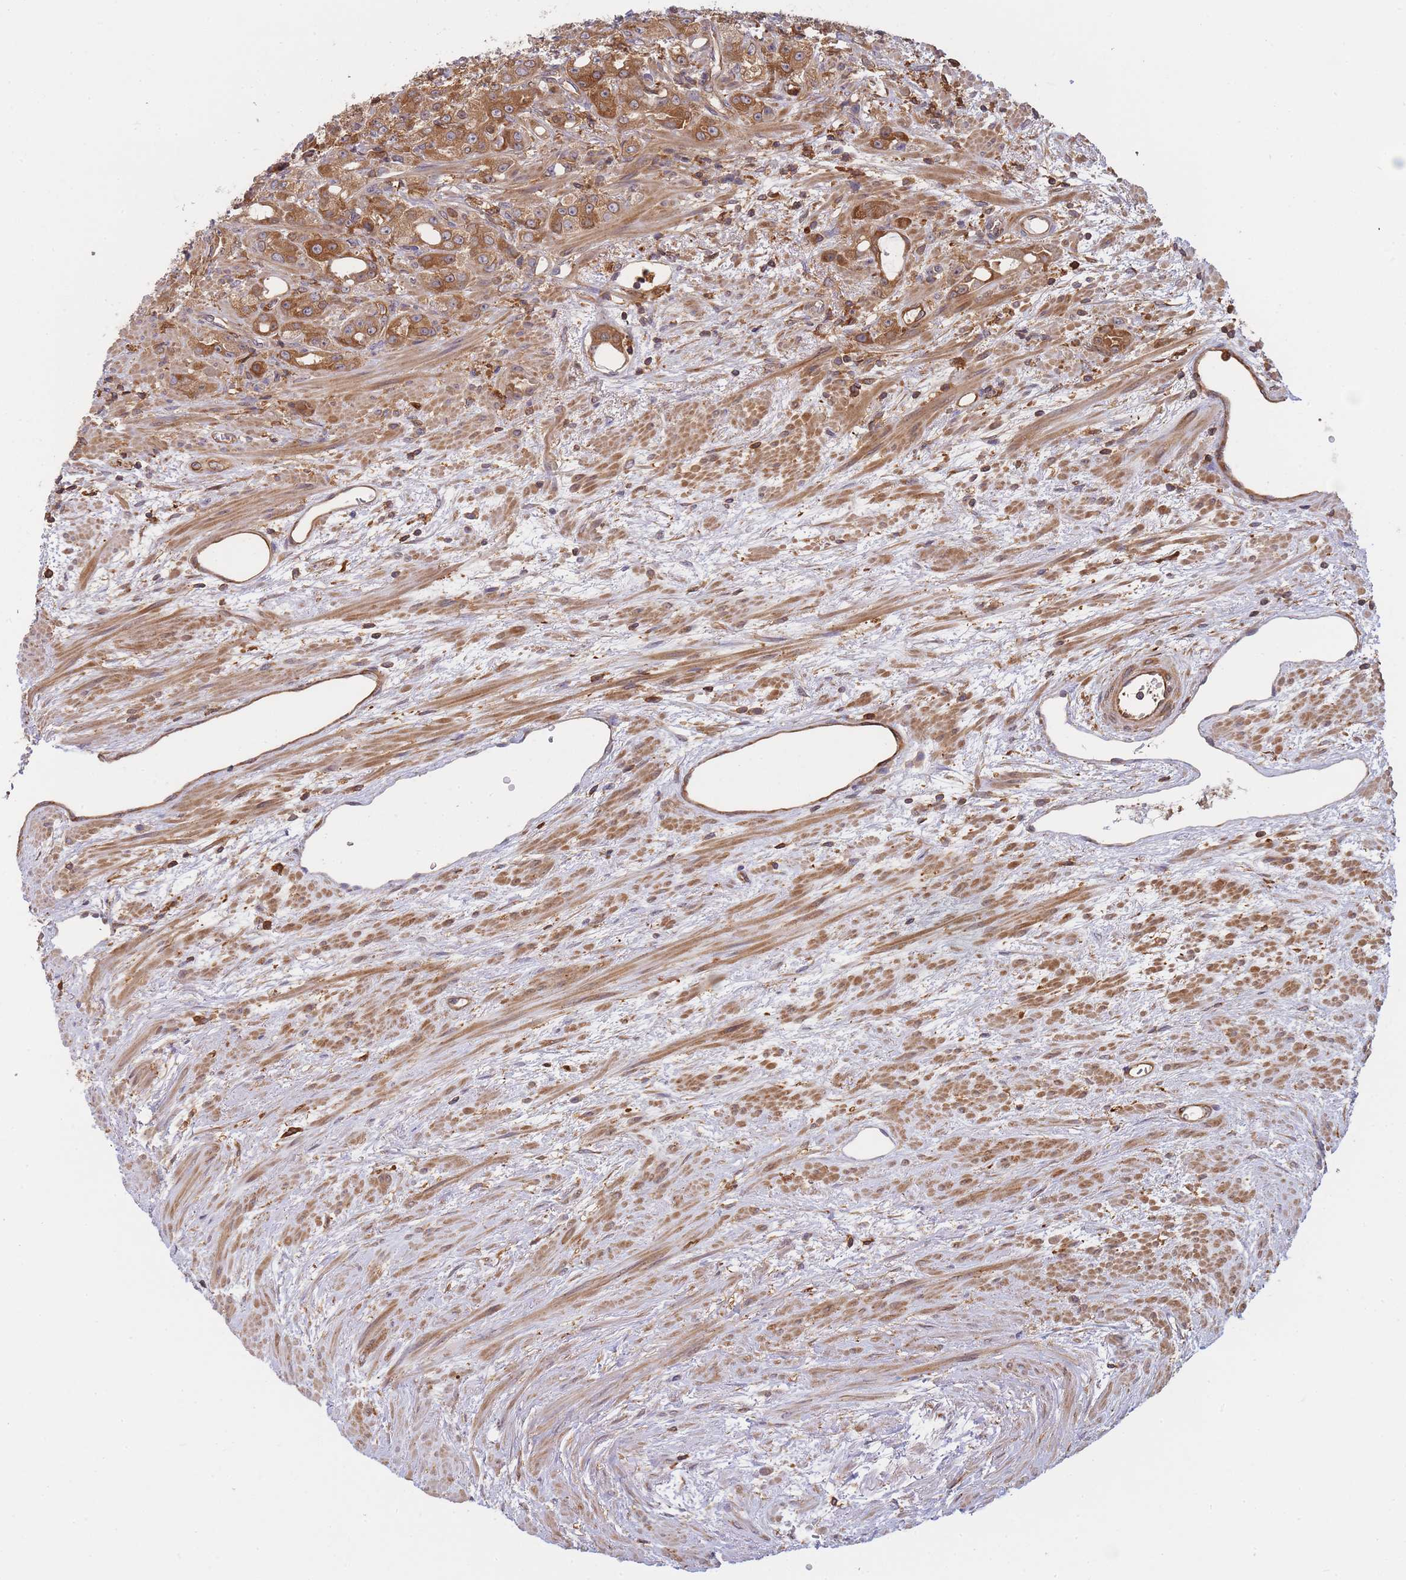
{"staining": {"intensity": "moderate", "quantity": ">75%", "location": "cytoplasmic/membranous"}, "tissue": "prostate cancer", "cell_type": "Tumor cells", "image_type": "cancer", "snomed": [{"axis": "morphology", "description": "Adenocarcinoma, High grade"}, {"axis": "topography", "description": "Prostate"}], "caption": "Immunohistochemical staining of human prostate cancer reveals medium levels of moderate cytoplasmic/membranous protein staining in about >75% of tumor cells.", "gene": "SLC4A9", "patient": {"sex": "male", "age": 69}}